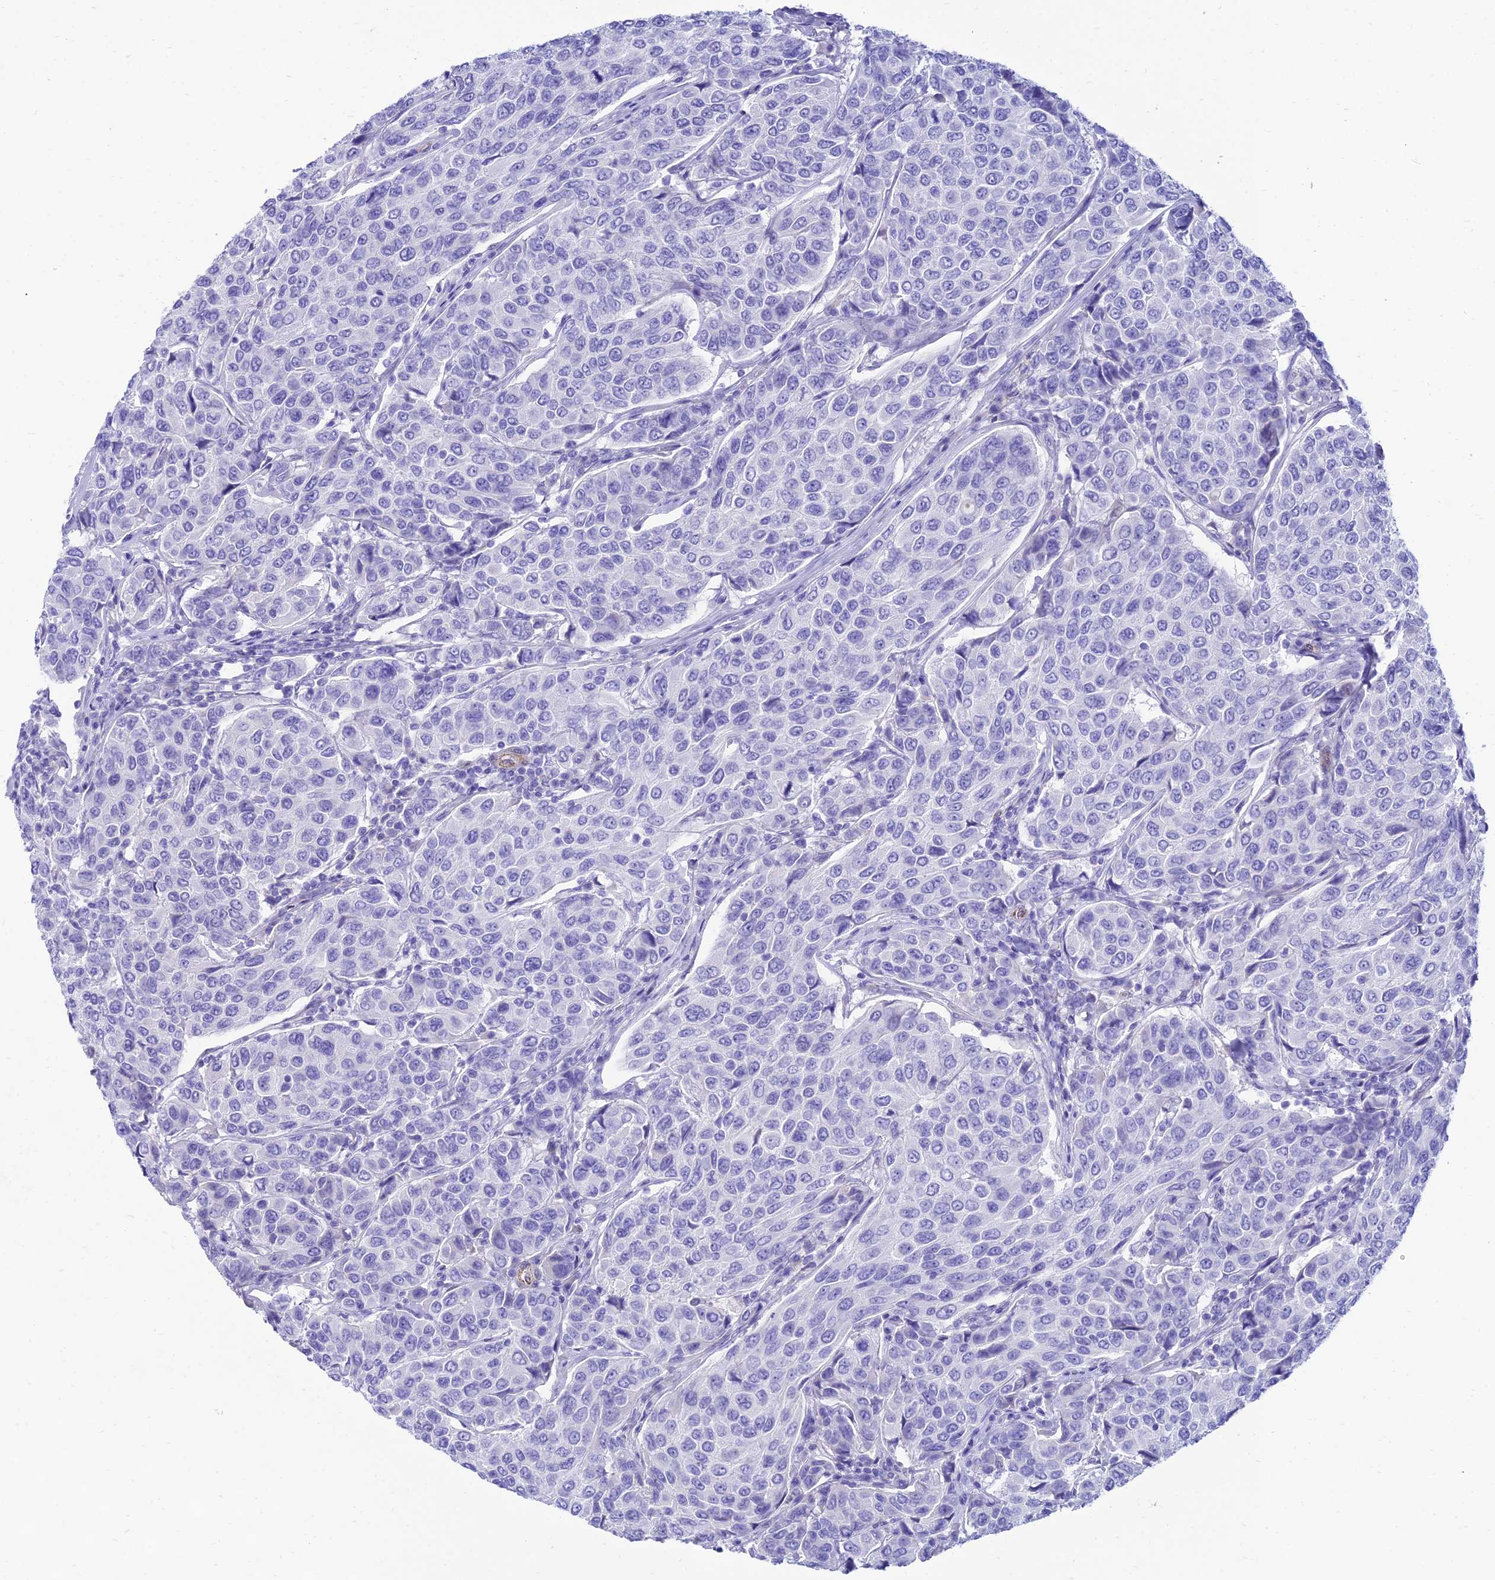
{"staining": {"intensity": "negative", "quantity": "none", "location": "none"}, "tissue": "breast cancer", "cell_type": "Tumor cells", "image_type": "cancer", "snomed": [{"axis": "morphology", "description": "Duct carcinoma"}, {"axis": "topography", "description": "Breast"}], "caption": "Tumor cells are negative for protein expression in human breast cancer.", "gene": "TAC3", "patient": {"sex": "female", "age": 55}}